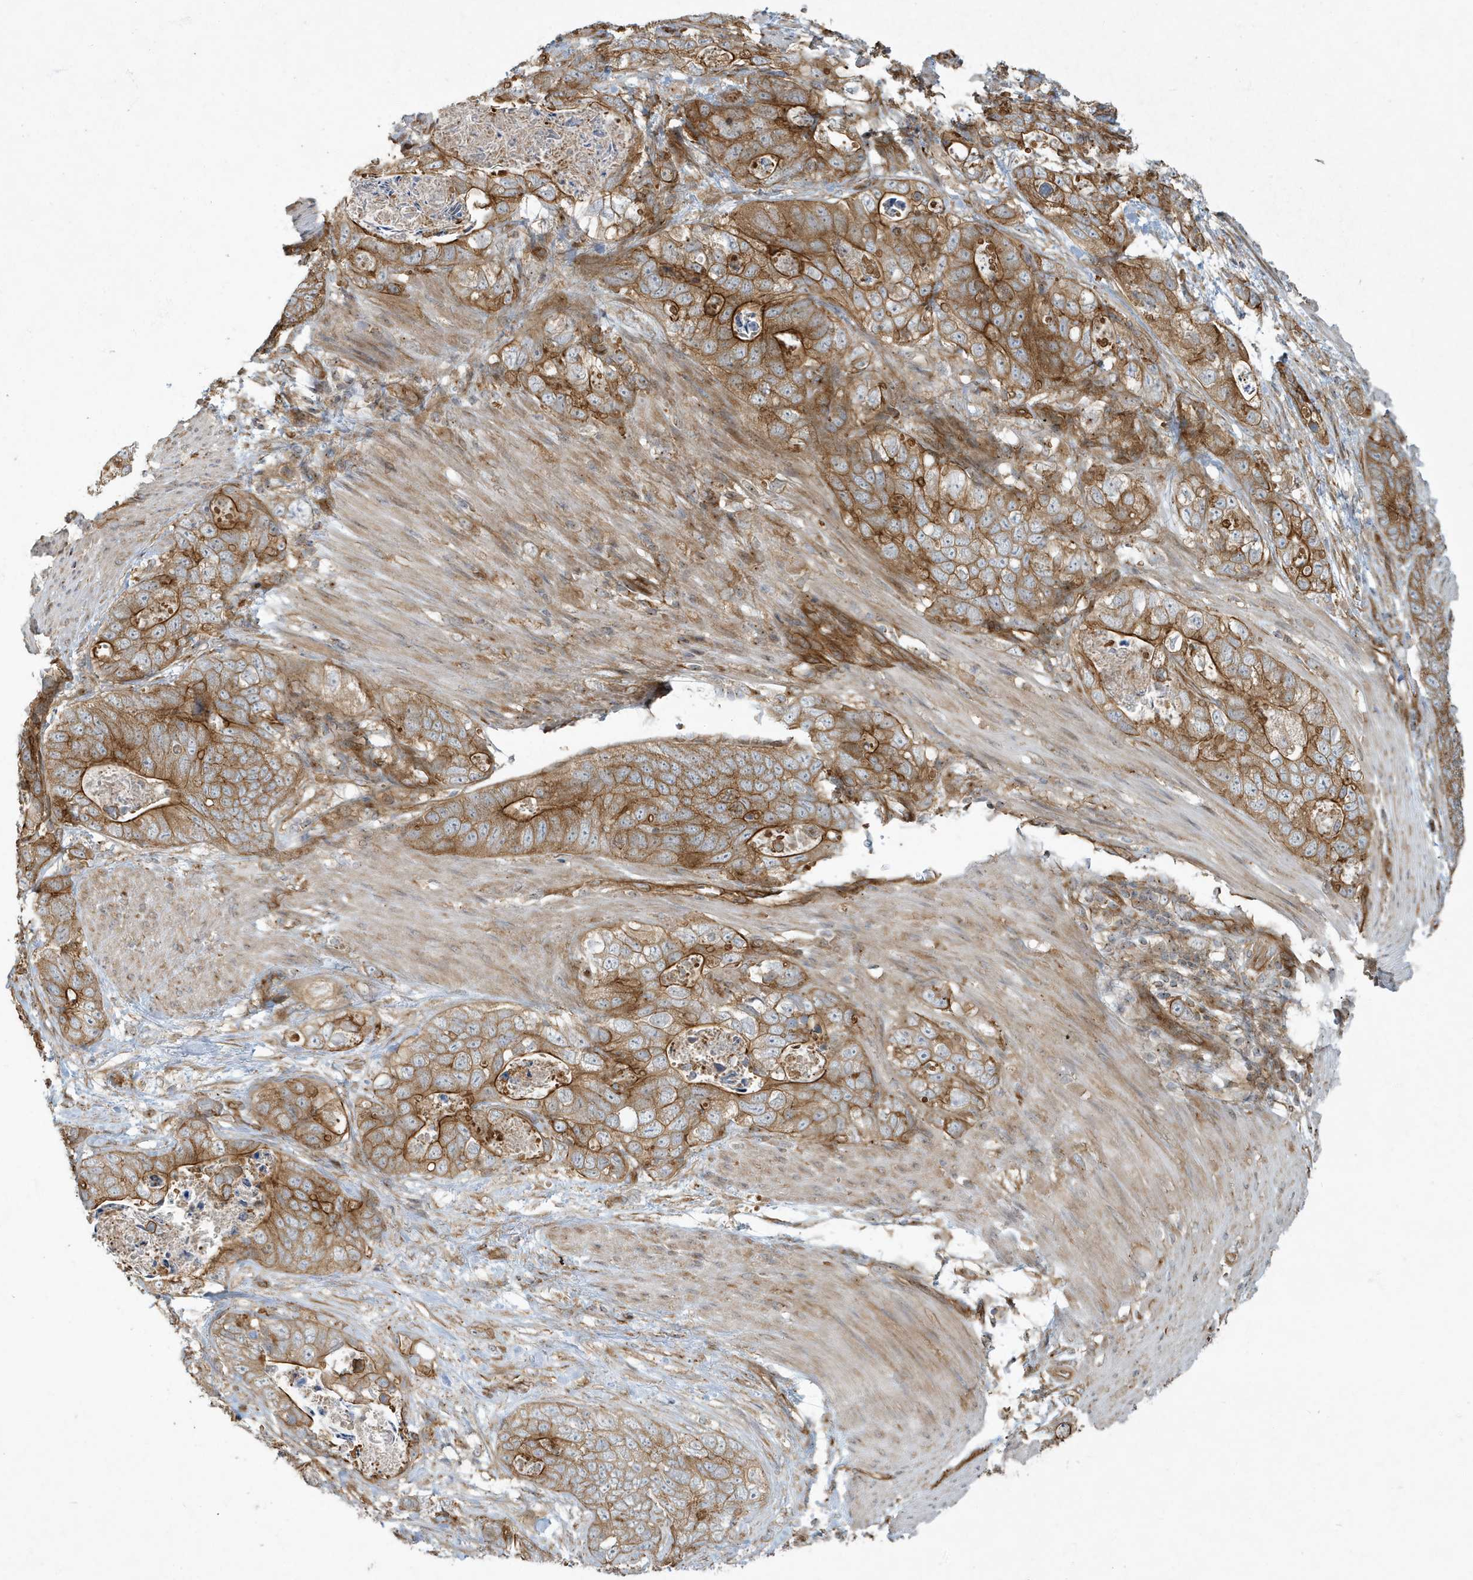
{"staining": {"intensity": "moderate", "quantity": ">75%", "location": "cytoplasmic/membranous"}, "tissue": "stomach cancer", "cell_type": "Tumor cells", "image_type": "cancer", "snomed": [{"axis": "morphology", "description": "Normal tissue, NOS"}, {"axis": "morphology", "description": "Adenocarcinoma, NOS"}, {"axis": "topography", "description": "Stomach"}], "caption": "This is an image of IHC staining of stomach cancer (adenocarcinoma), which shows moderate expression in the cytoplasmic/membranous of tumor cells.", "gene": "ATP23", "patient": {"sex": "female", "age": 89}}